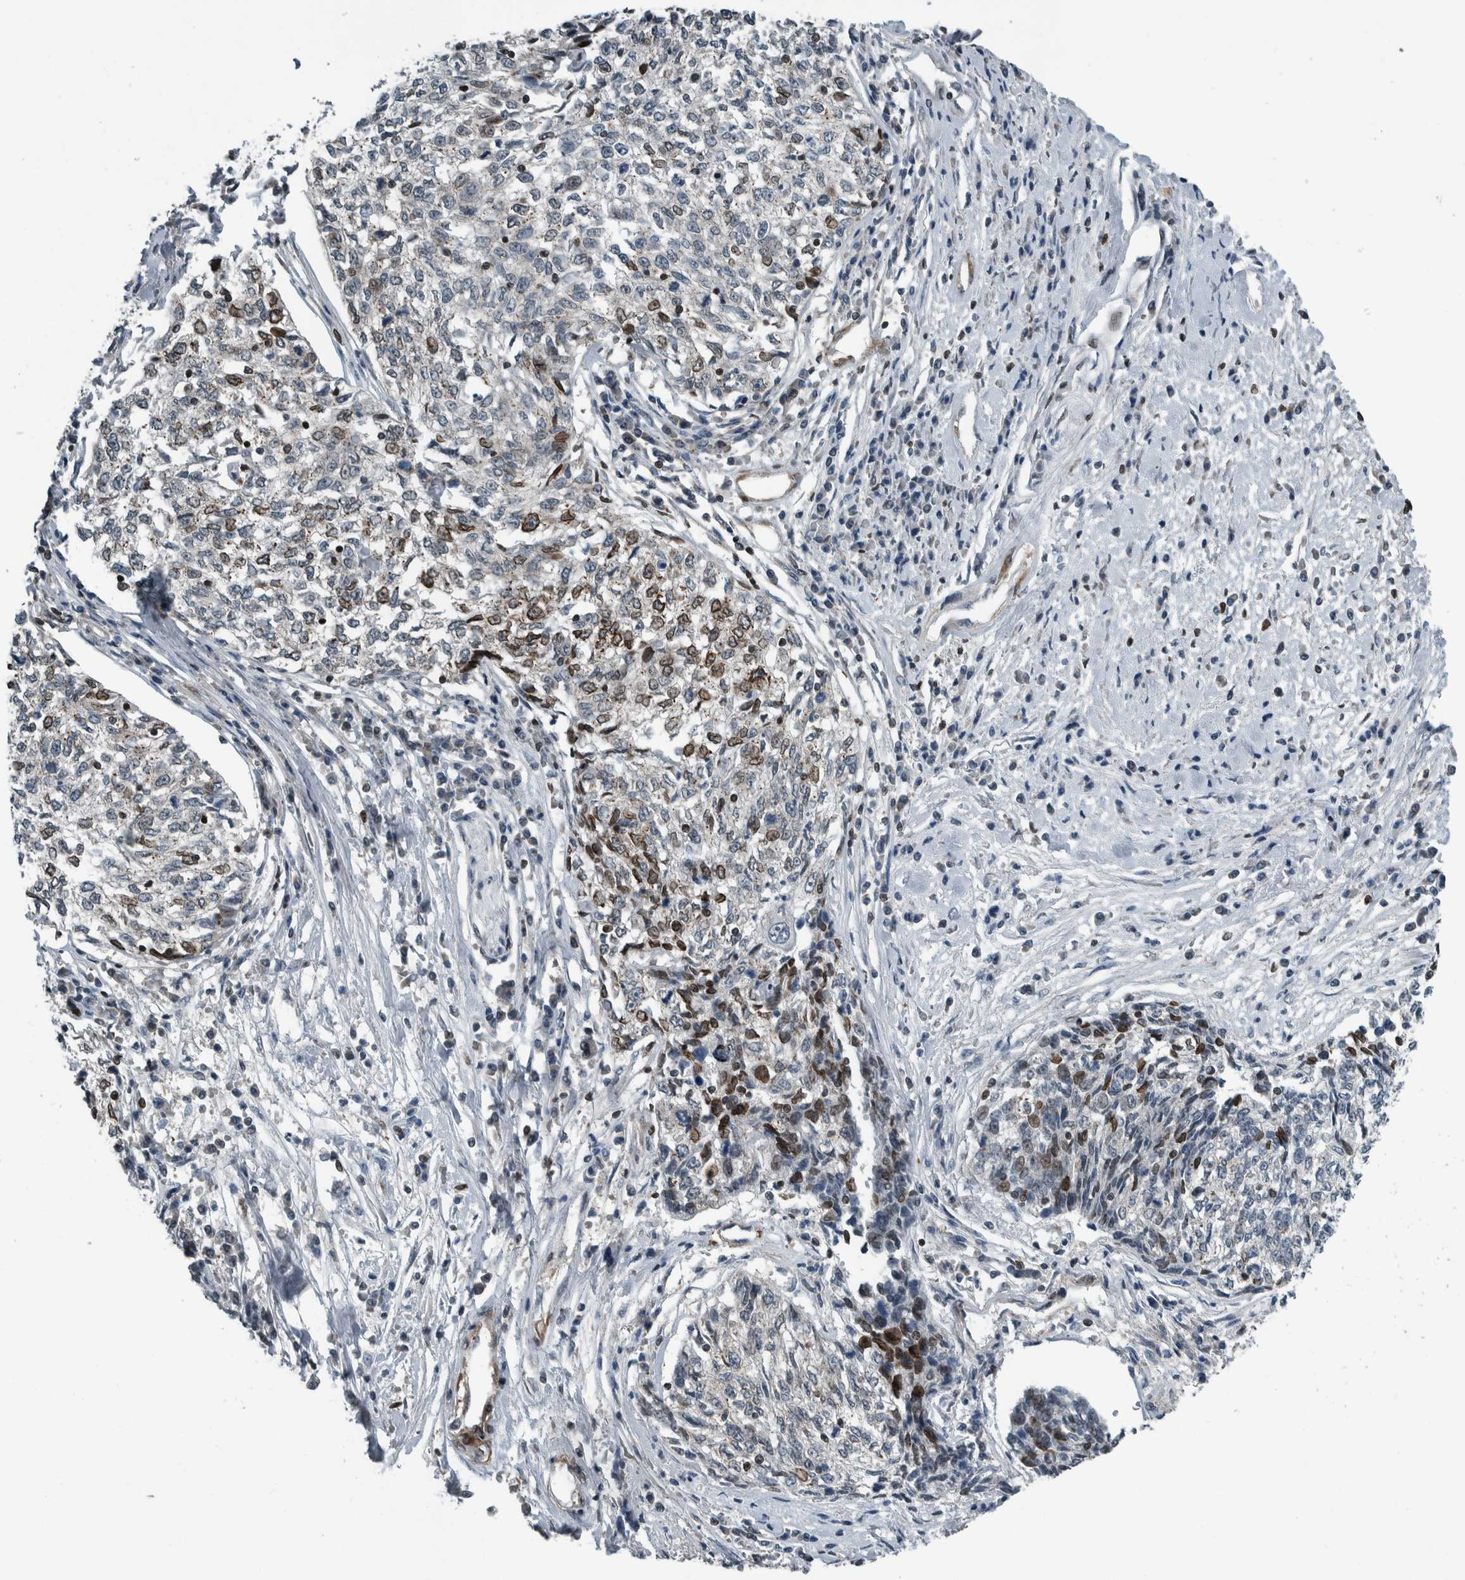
{"staining": {"intensity": "moderate", "quantity": "<25%", "location": "cytoplasmic/membranous,nuclear"}, "tissue": "cervical cancer", "cell_type": "Tumor cells", "image_type": "cancer", "snomed": [{"axis": "morphology", "description": "Squamous cell carcinoma, NOS"}, {"axis": "topography", "description": "Cervix"}], "caption": "IHC micrograph of neoplastic tissue: cervical cancer stained using immunohistochemistry displays low levels of moderate protein expression localized specifically in the cytoplasmic/membranous and nuclear of tumor cells, appearing as a cytoplasmic/membranous and nuclear brown color.", "gene": "FAM135B", "patient": {"sex": "female", "age": 57}}